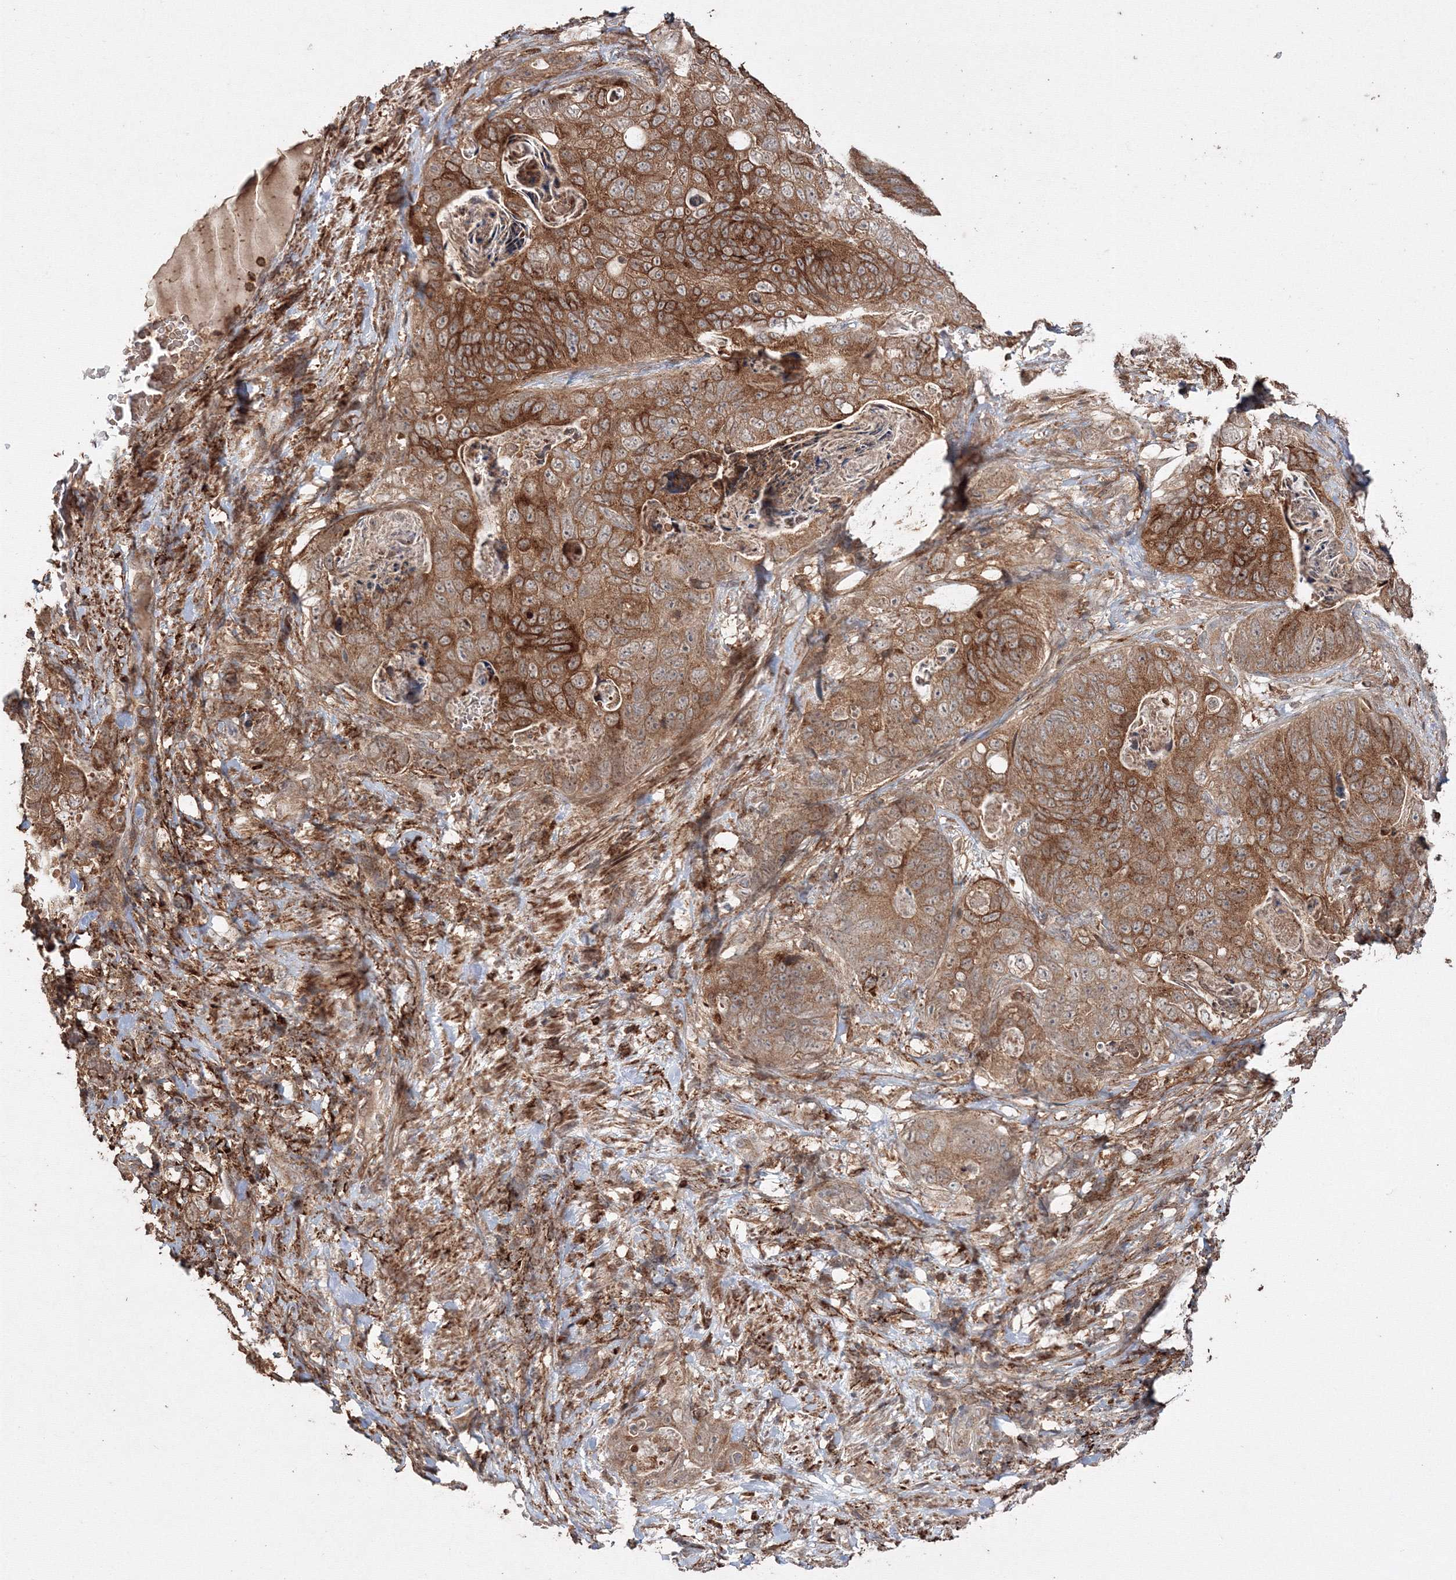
{"staining": {"intensity": "strong", "quantity": ">75%", "location": "cytoplasmic/membranous"}, "tissue": "stomach cancer", "cell_type": "Tumor cells", "image_type": "cancer", "snomed": [{"axis": "morphology", "description": "Normal tissue, NOS"}, {"axis": "morphology", "description": "Adenocarcinoma, NOS"}, {"axis": "topography", "description": "Stomach"}], "caption": "Stomach cancer (adenocarcinoma) was stained to show a protein in brown. There is high levels of strong cytoplasmic/membranous positivity in approximately >75% of tumor cells.", "gene": "DDO", "patient": {"sex": "female", "age": 89}}